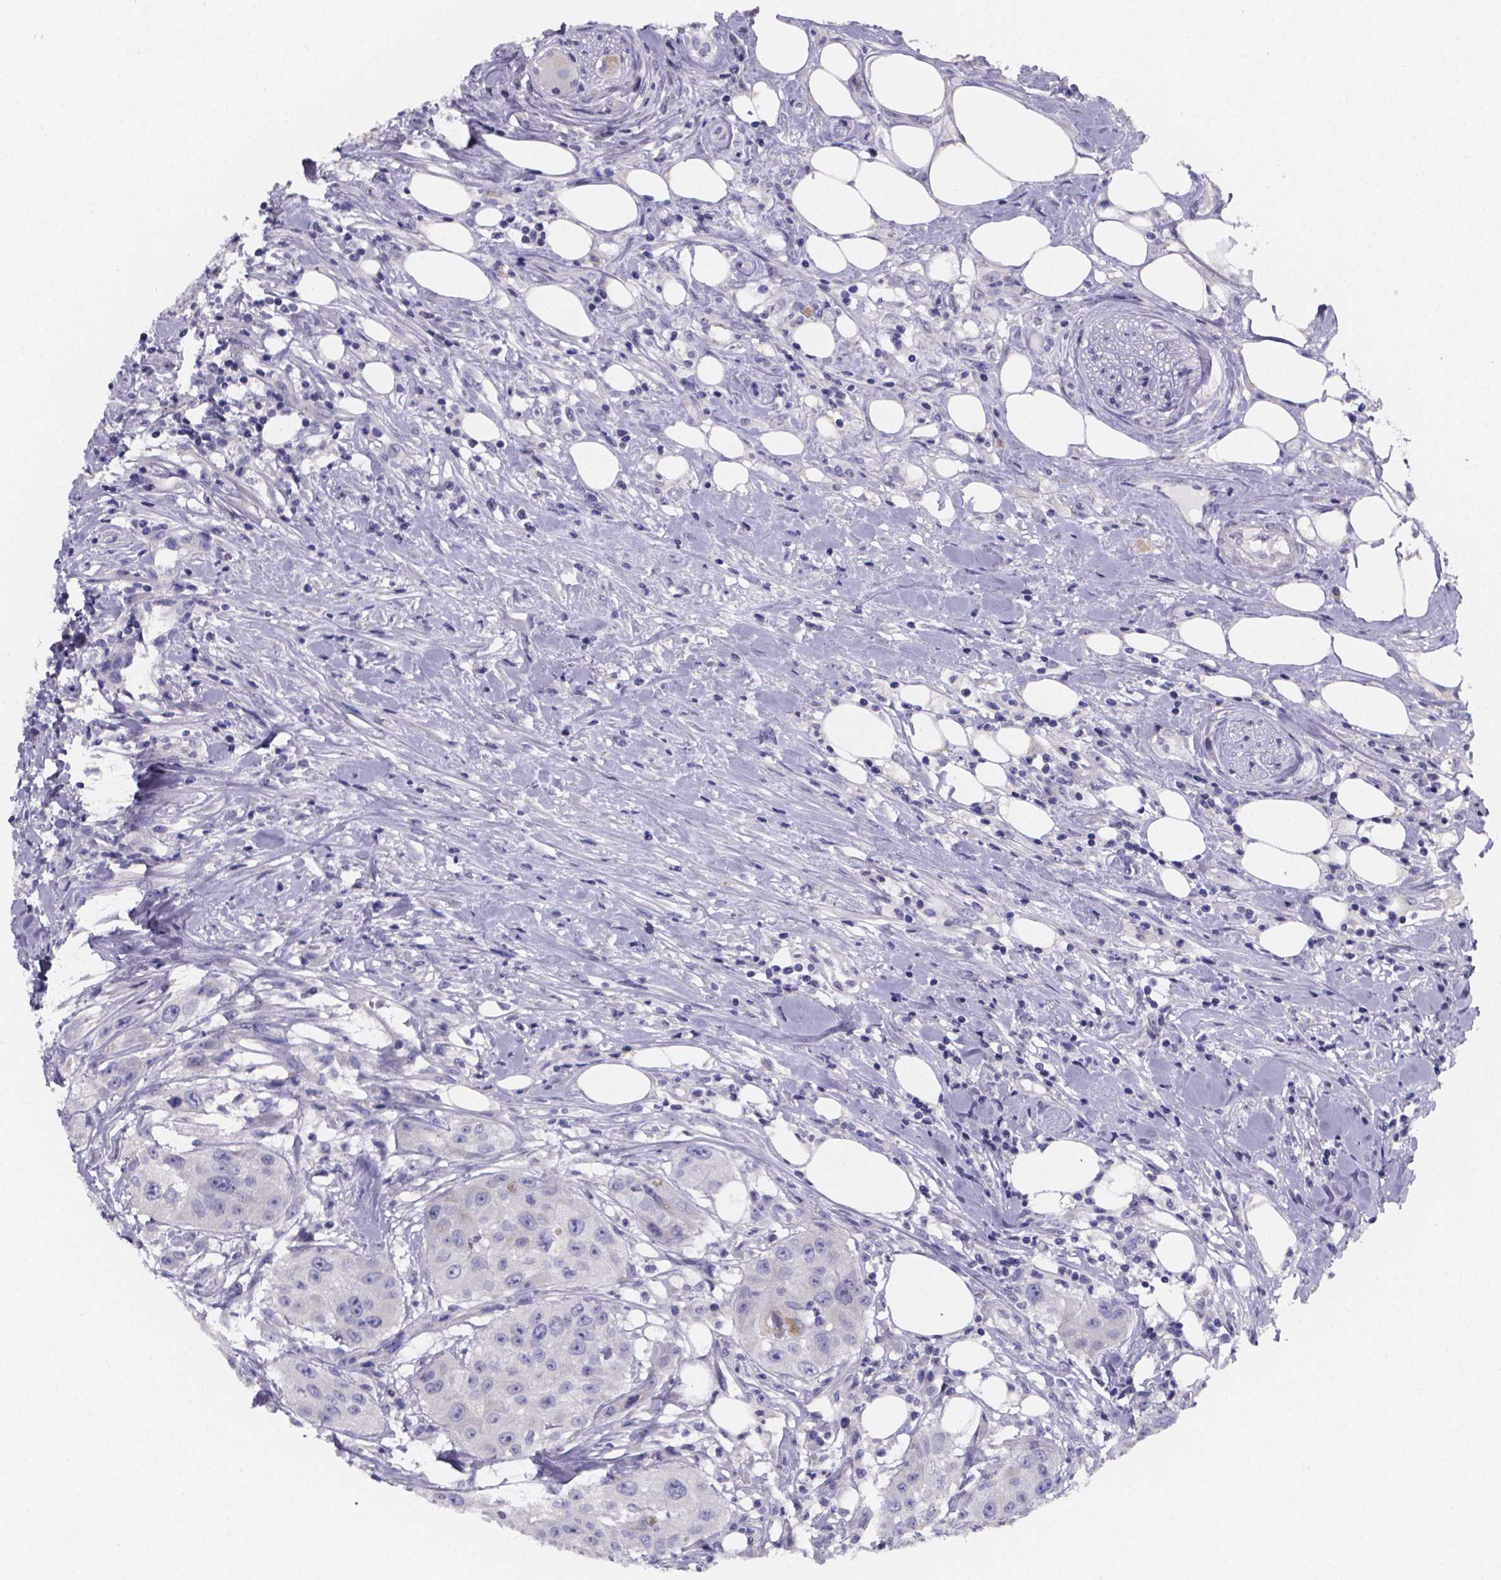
{"staining": {"intensity": "negative", "quantity": "none", "location": "none"}, "tissue": "urothelial cancer", "cell_type": "Tumor cells", "image_type": "cancer", "snomed": [{"axis": "morphology", "description": "Urothelial carcinoma, High grade"}, {"axis": "topography", "description": "Urinary bladder"}], "caption": "IHC of human urothelial carcinoma (high-grade) exhibits no staining in tumor cells.", "gene": "PAH", "patient": {"sex": "male", "age": 79}}